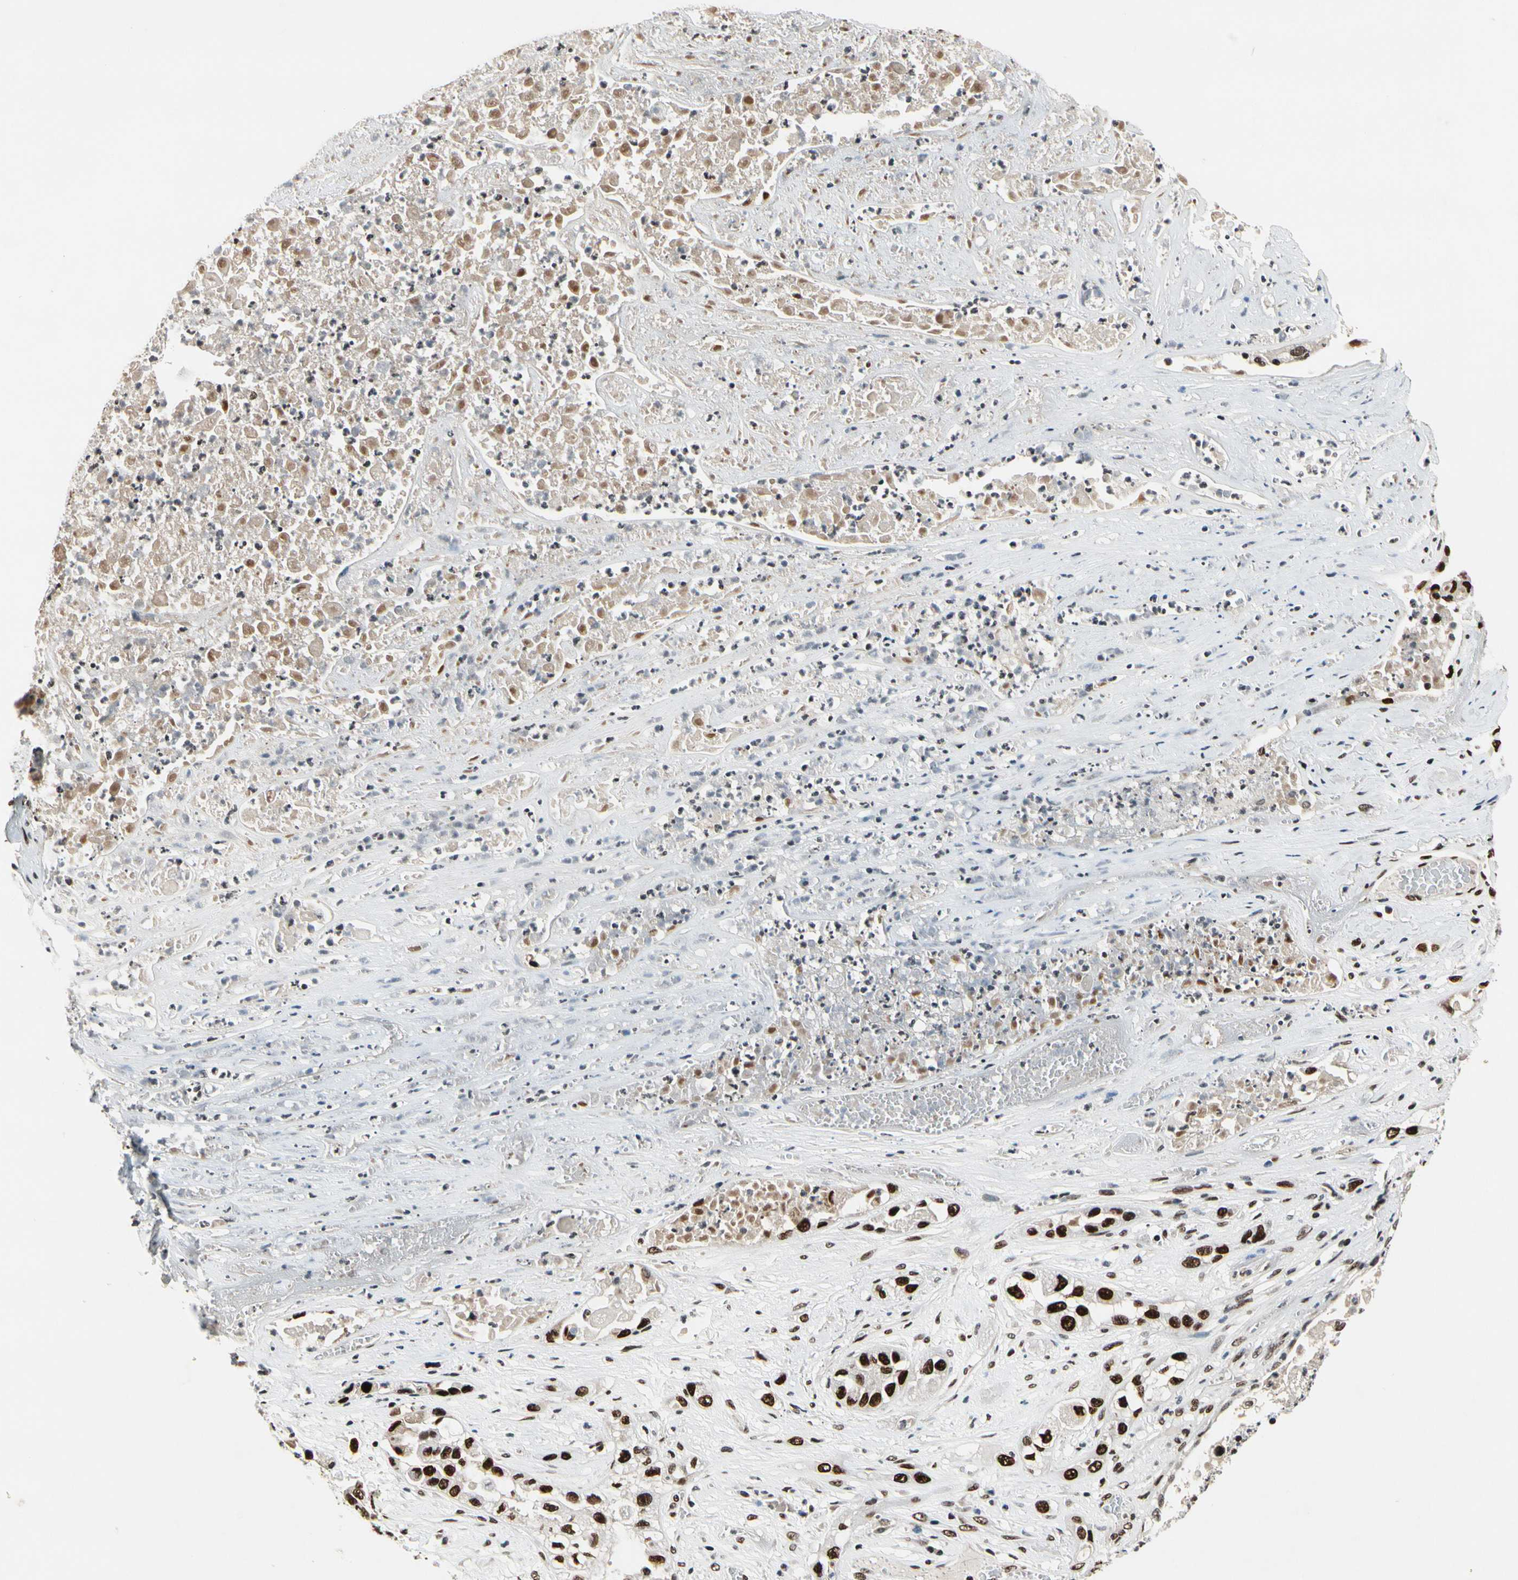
{"staining": {"intensity": "strong", "quantity": ">75%", "location": "nuclear"}, "tissue": "lung cancer", "cell_type": "Tumor cells", "image_type": "cancer", "snomed": [{"axis": "morphology", "description": "Squamous cell carcinoma, NOS"}, {"axis": "topography", "description": "Lung"}], "caption": "This is a micrograph of immunohistochemistry (IHC) staining of lung cancer (squamous cell carcinoma), which shows strong positivity in the nuclear of tumor cells.", "gene": "RECQL", "patient": {"sex": "male", "age": 71}}